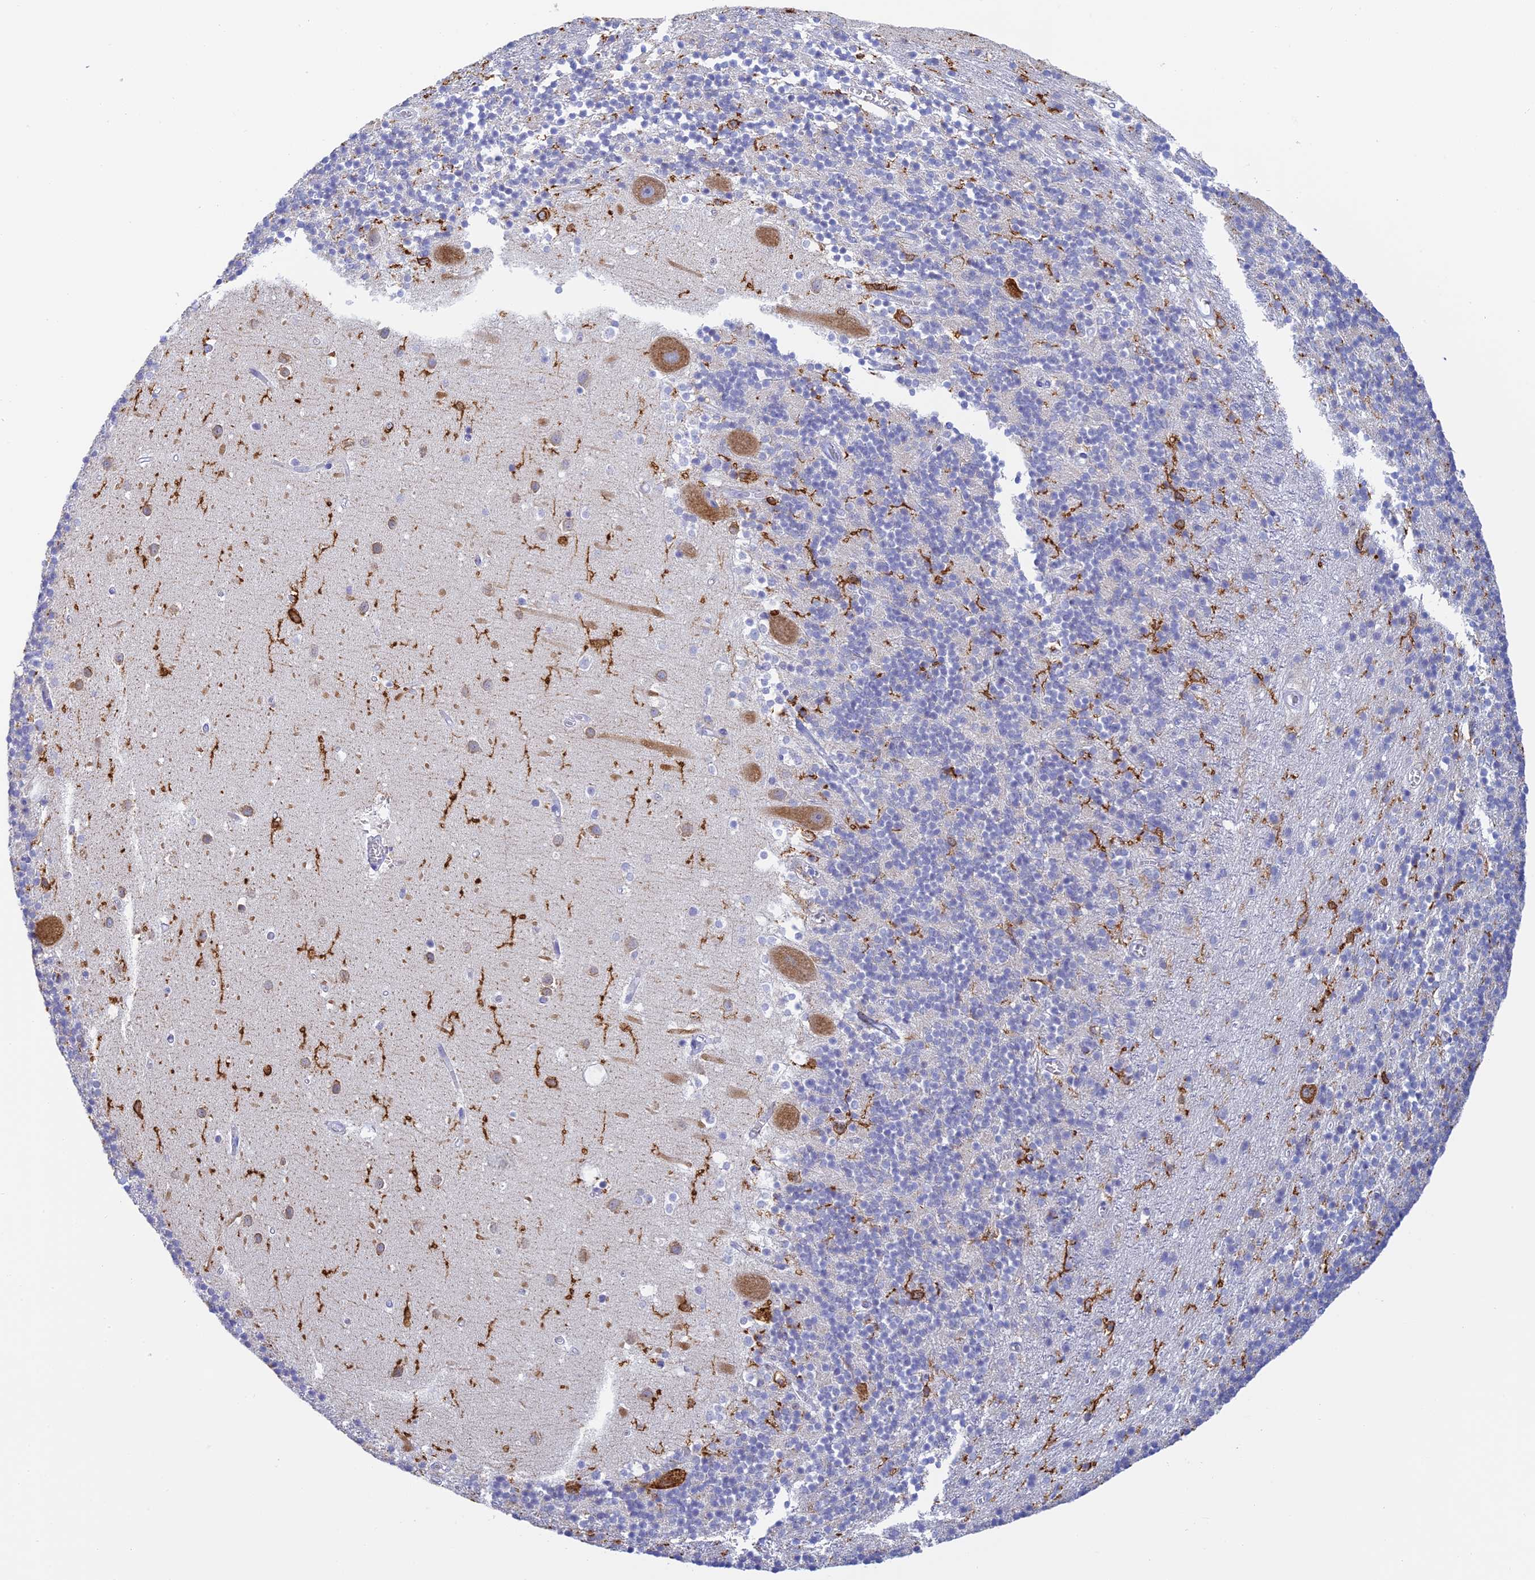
{"staining": {"intensity": "negative", "quantity": "none", "location": "none"}, "tissue": "cerebellum", "cell_type": "Cells in granular layer", "image_type": "normal", "snomed": [{"axis": "morphology", "description": "Normal tissue, NOS"}, {"axis": "topography", "description": "Cerebellum"}], "caption": "The micrograph shows no staining of cells in granular layer in unremarkable cerebellum.", "gene": "CEP152", "patient": {"sex": "male", "age": 54}}